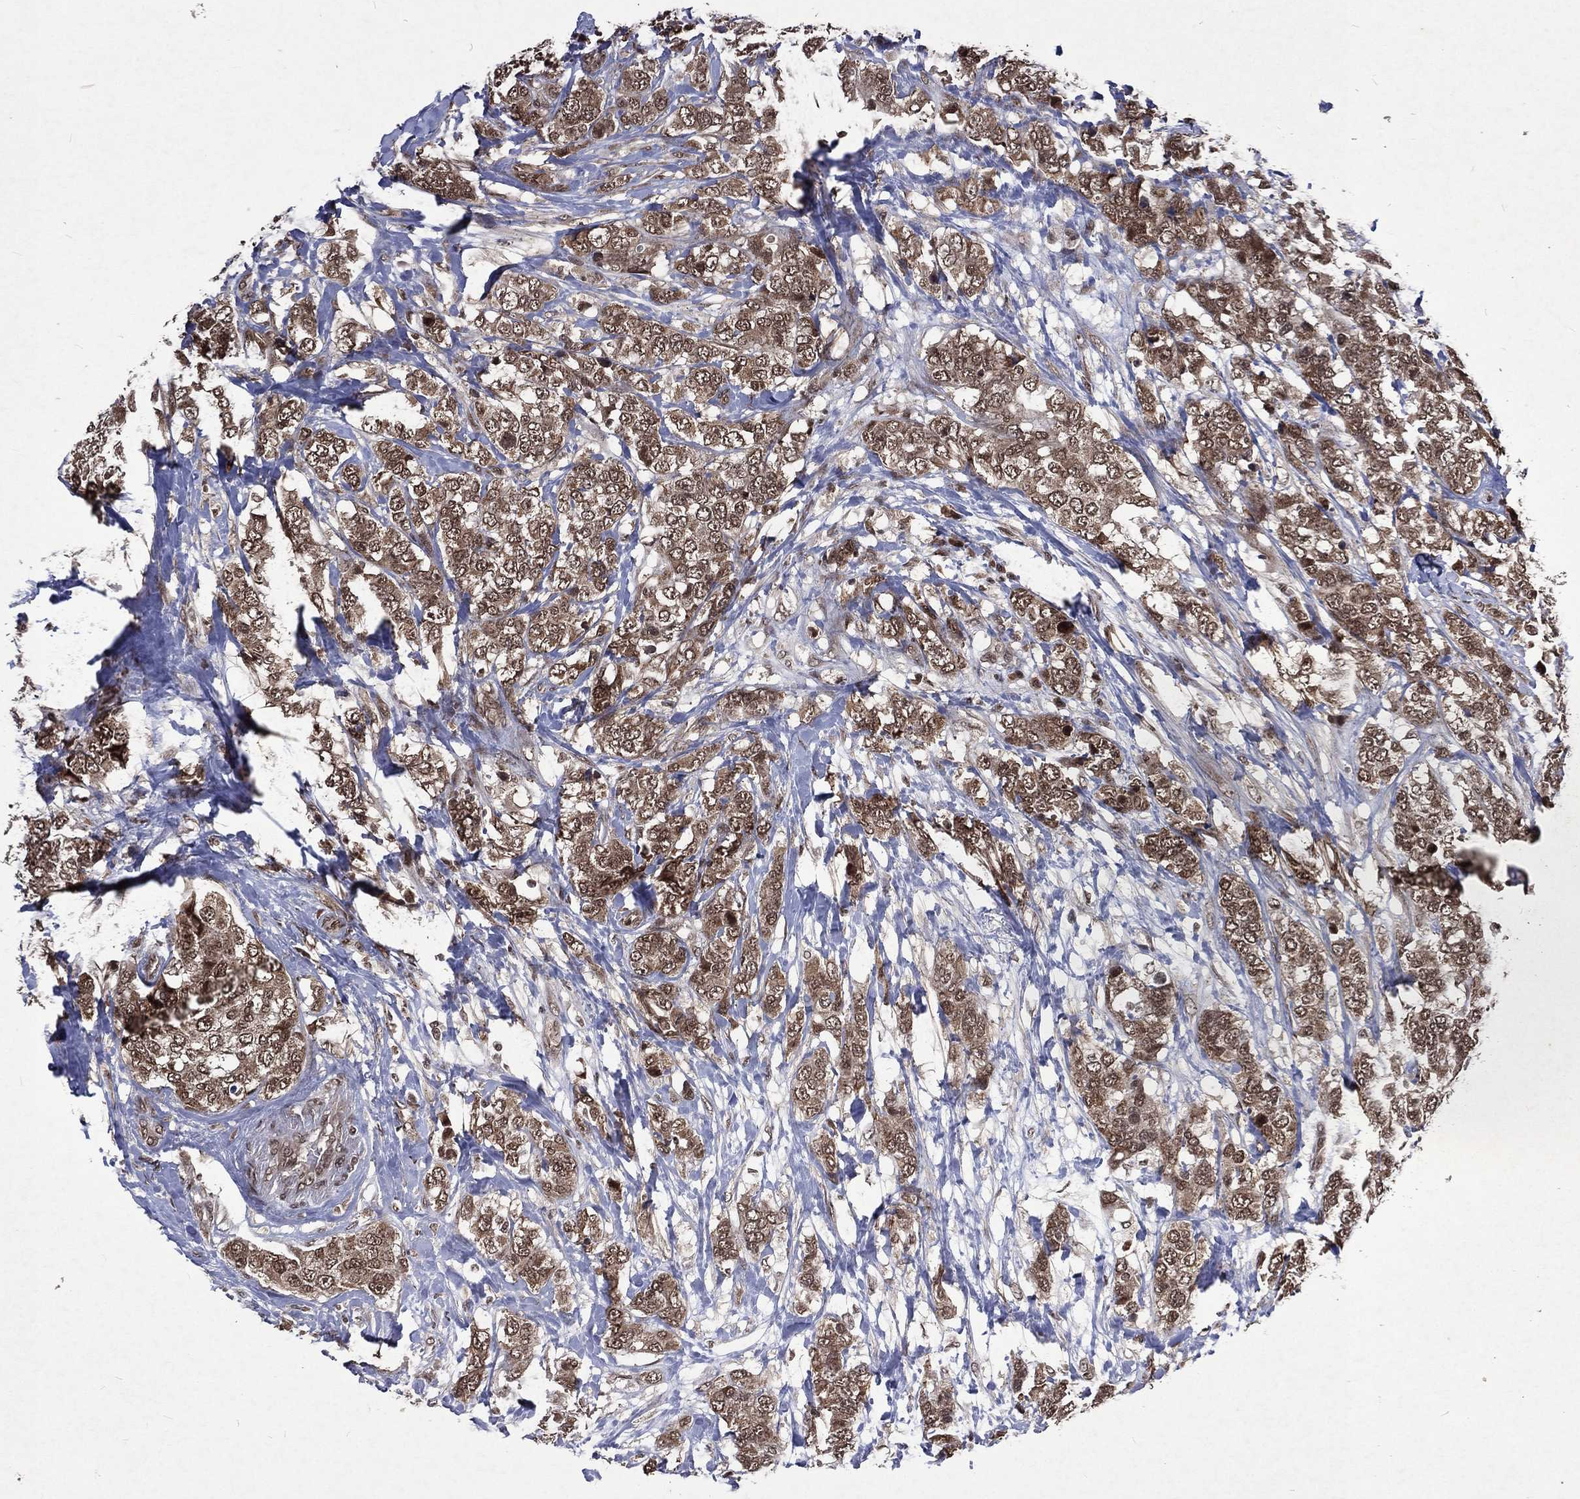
{"staining": {"intensity": "moderate", "quantity": ">75%", "location": "cytoplasmic/membranous,nuclear"}, "tissue": "breast cancer", "cell_type": "Tumor cells", "image_type": "cancer", "snomed": [{"axis": "morphology", "description": "Lobular carcinoma"}, {"axis": "topography", "description": "Breast"}], "caption": "Breast cancer tissue reveals moderate cytoplasmic/membranous and nuclear expression in about >75% of tumor cells, visualized by immunohistochemistry.", "gene": "DMAP1", "patient": {"sex": "female", "age": 59}}